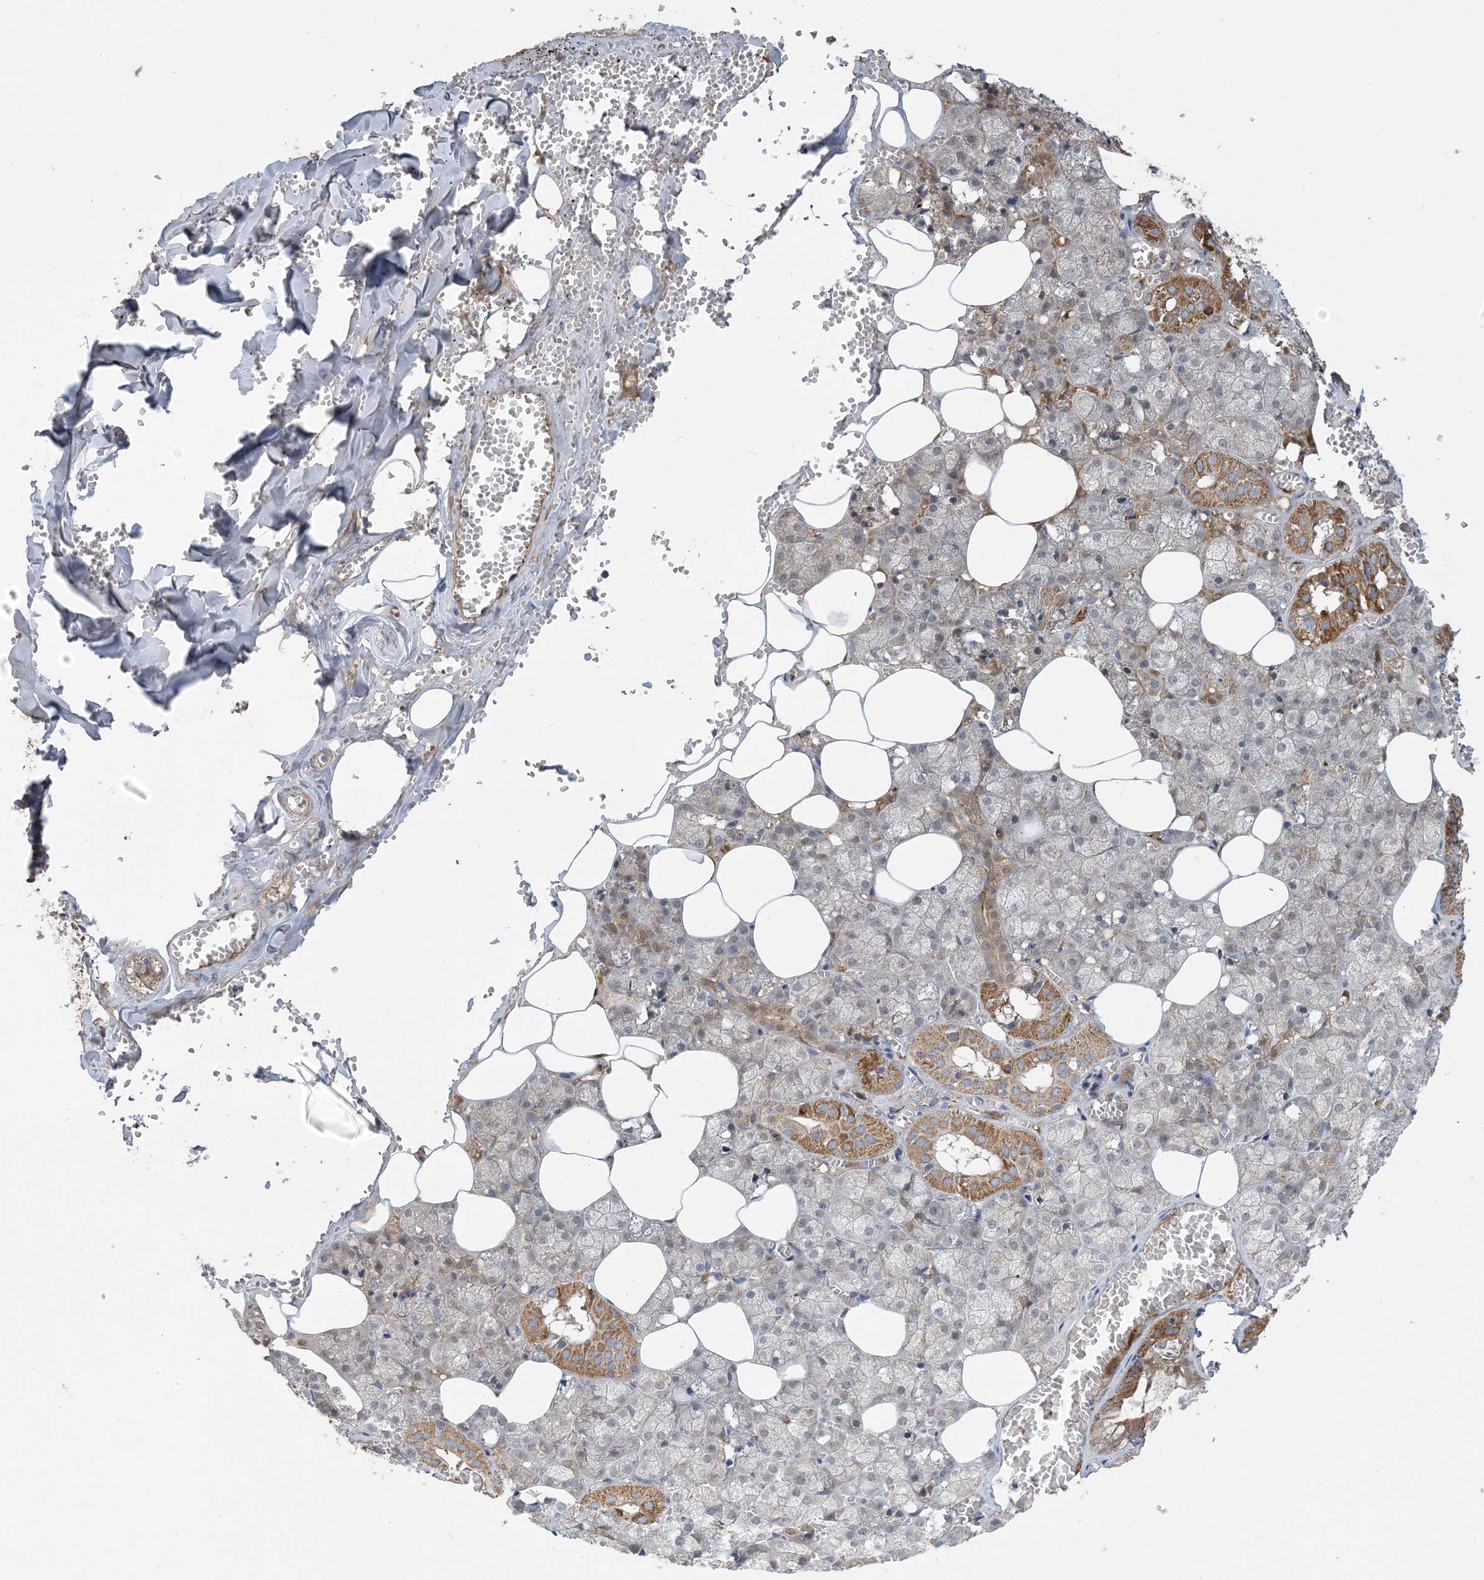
{"staining": {"intensity": "strong", "quantity": "<25%", "location": "cytoplasmic/membranous"}, "tissue": "salivary gland", "cell_type": "Glandular cells", "image_type": "normal", "snomed": [{"axis": "morphology", "description": "Normal tissue, NOS"}, {"axis": "topography", "description": "Salivary gland"}], "caption": "Glandular cells demonstrate strong cytoplasmic/membranous staining in approximately <25% of cells in normal salivary gland.", "gene": "ECHDC1", "patient": {"sex": "male", "age": 62}}